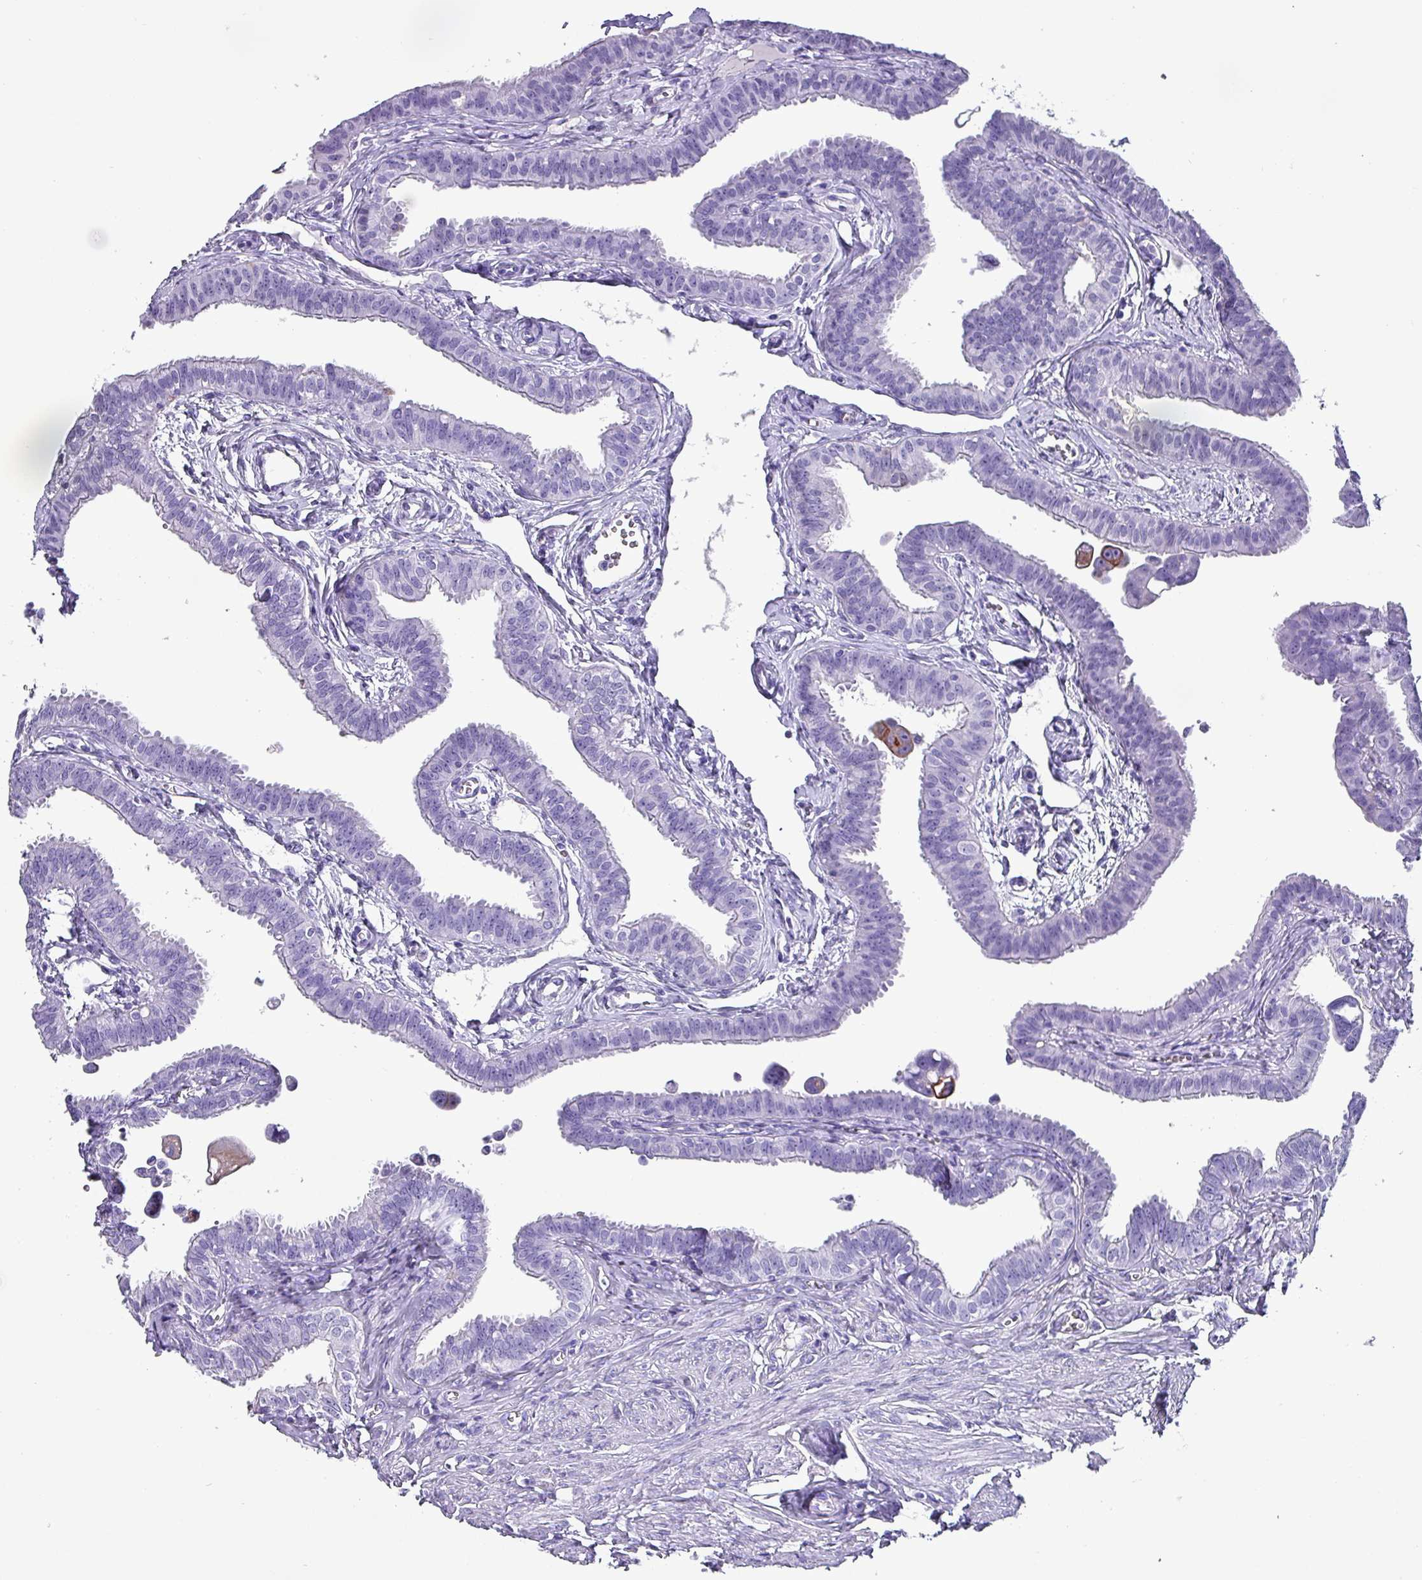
{"staining": {"intensity": "negative", "quantity": "none", "location": "none"}, "tissue": "fallopian tube", "cell_type": "Glandular cells", "image_type": "normal", "snomed": [{"axis": "morphology", "description": "Normal tissue, NOS"}, {"axis": "morphology", "description": "Carcinoma, NOS"}, {"axis": "topography", "description": "Fallopian tube"}, {"axis": "topography", "description": "Ovary"}], "caption": "Immunohistochemistry (IHC) micrograph of benign fallopian tube: fallopian tube stained with DAB displays no significant protein positivity in glandular cells.", "gene": "KRT6A", "patient": {"sex": "female", "age": 59}}